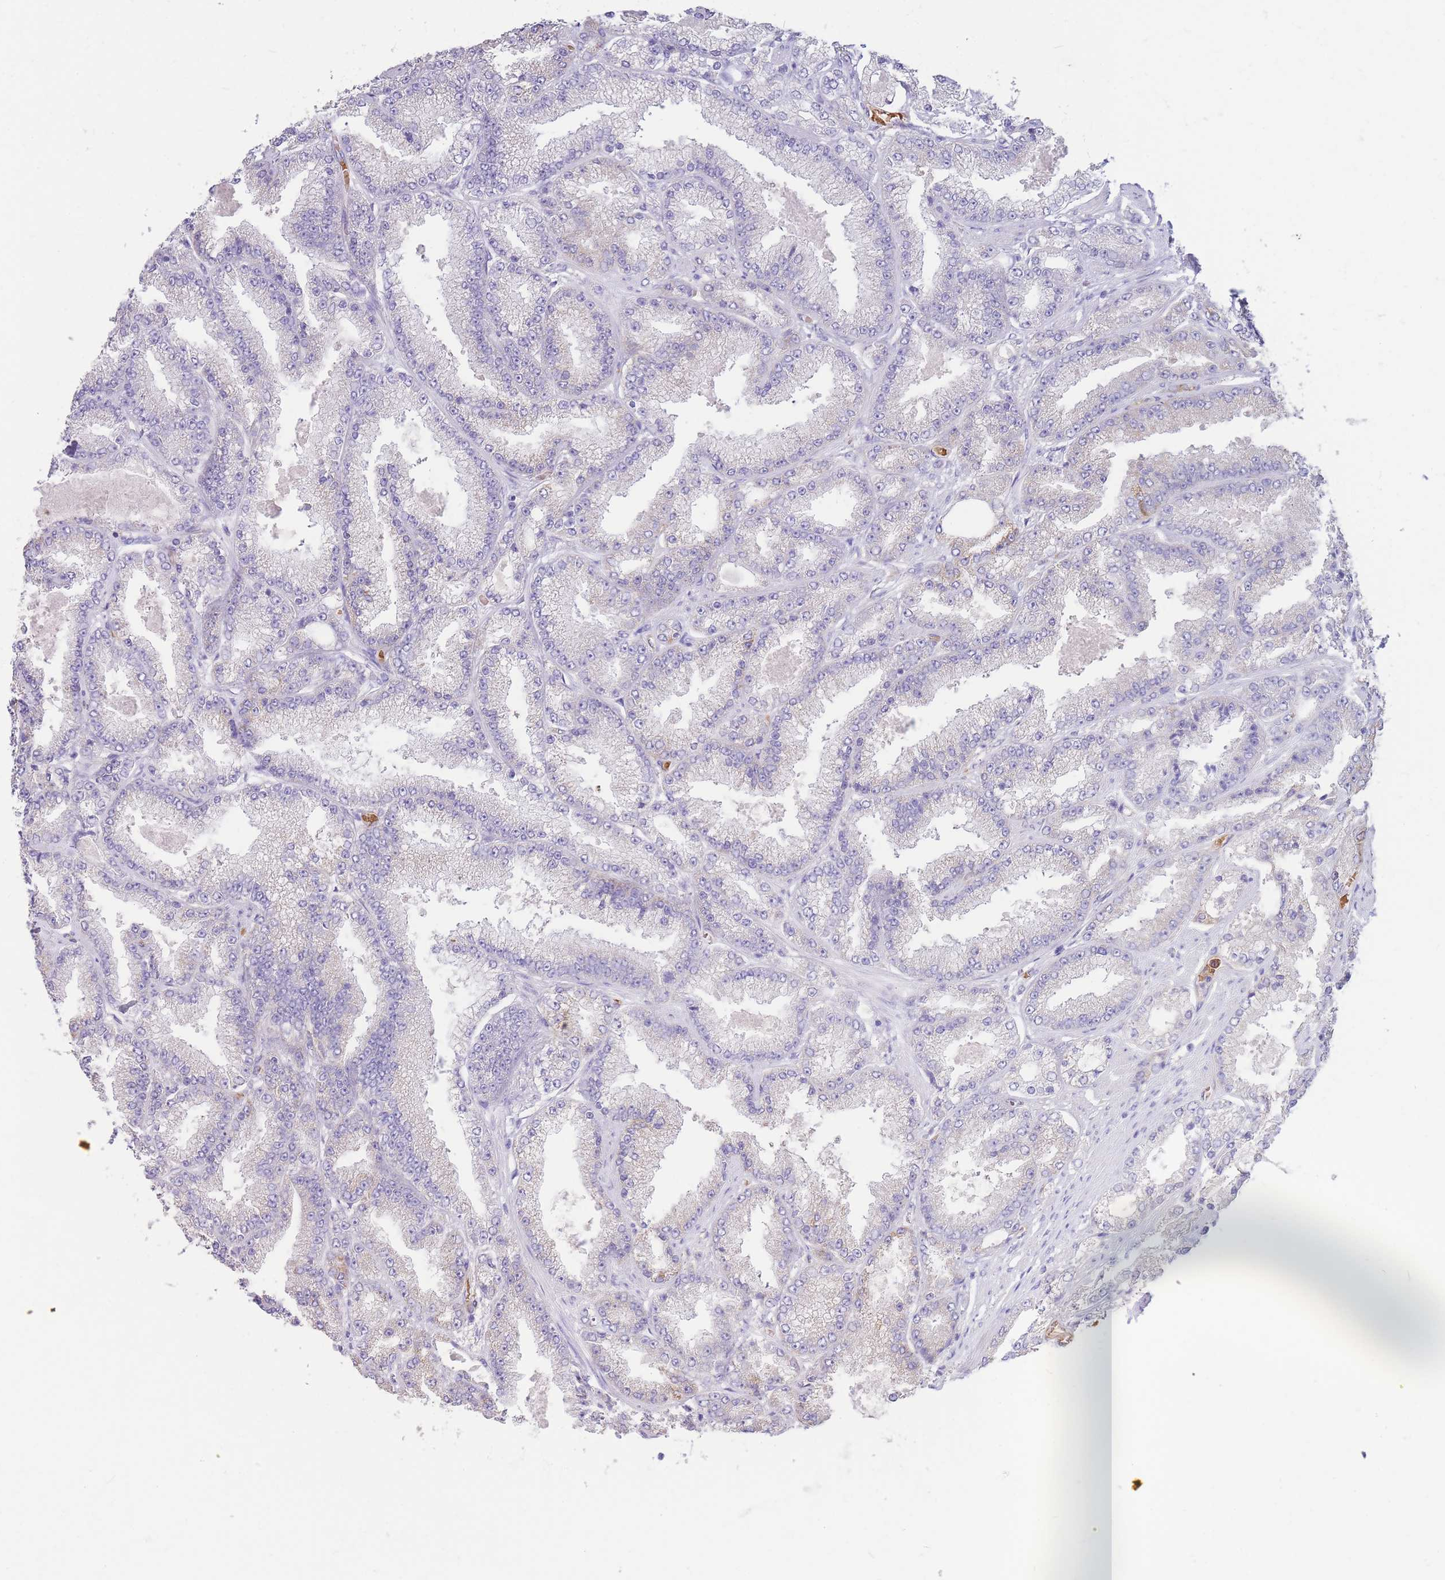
{"staining": {"intensity": "moderate", "quantity": "<25%", "location": "cytoplasmic/membranous"}, "tissue": "prostate cancer", "cell_type": "Tumor cells", "image_type": "cancer", "snomed": [{"axis": "morphology", "description": "Adenocarcinoma, High grade"}, {"axis": "topography", "description": "Prostate"}], "caption": "Prostate adenocarcinoma (high-grade) stained with a protein marker shows moderate staining in tumor cells.", "gene": "ANKRD53", "patient": {"sex": "male", "age": 68}}